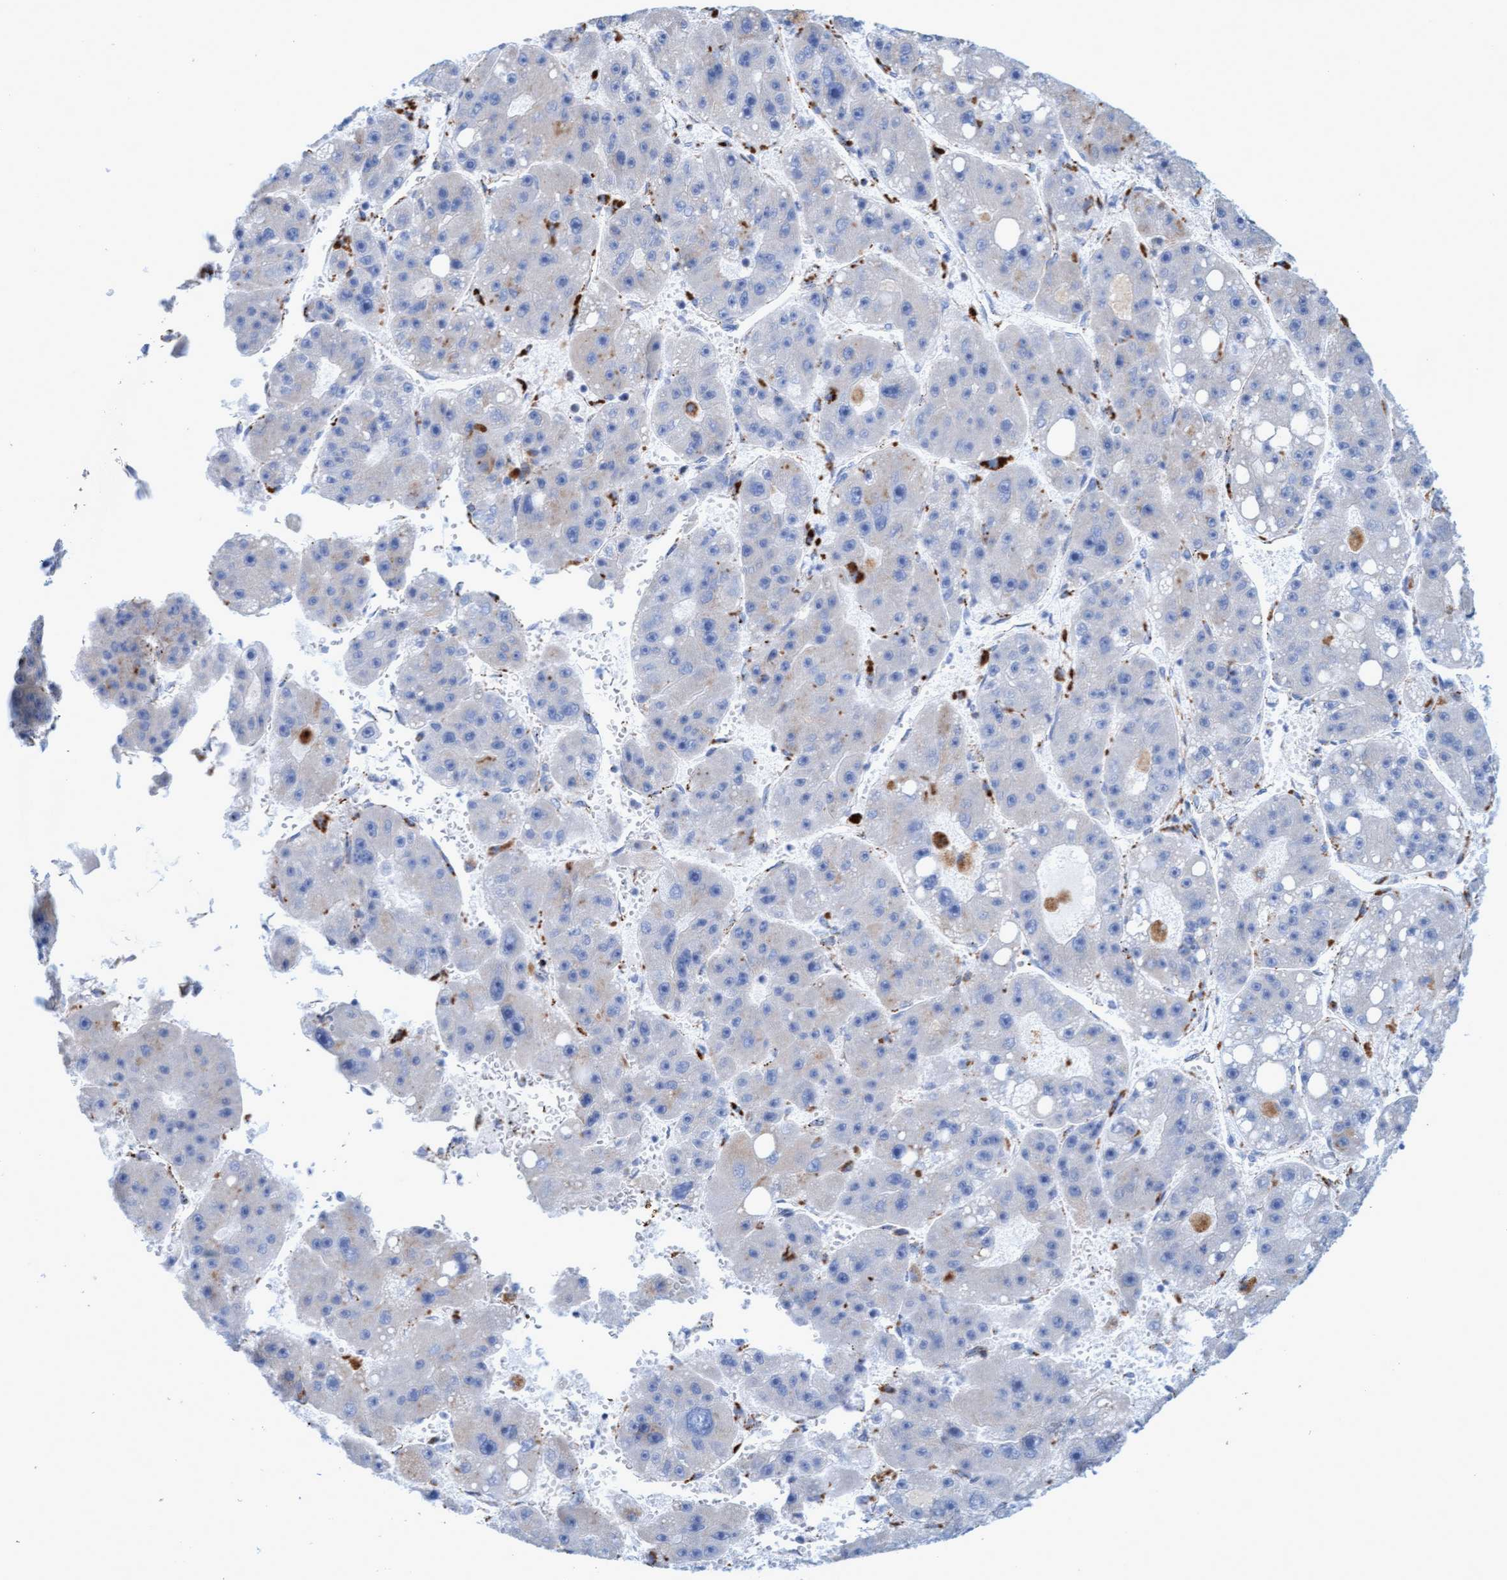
{"staining": {"intensity": "negative", "quantity": "none", "location": "none"}, "tissue": "liver cancer", "cell_type": "Tumor cells", "image_type": "cancer", "snomed": [{"axis": "morphology", "description": "Carcinoma, Hepatocellular, NOS"}, {"axis": "topography", "description": "Liver"}], "caption": "Histopathology image shows no protein expression in tumor cells of liver cancer (hepatocellular carcinoma) tissue.", "gene": "SGSH", "patient": {"sex": "female", "age": 61}}